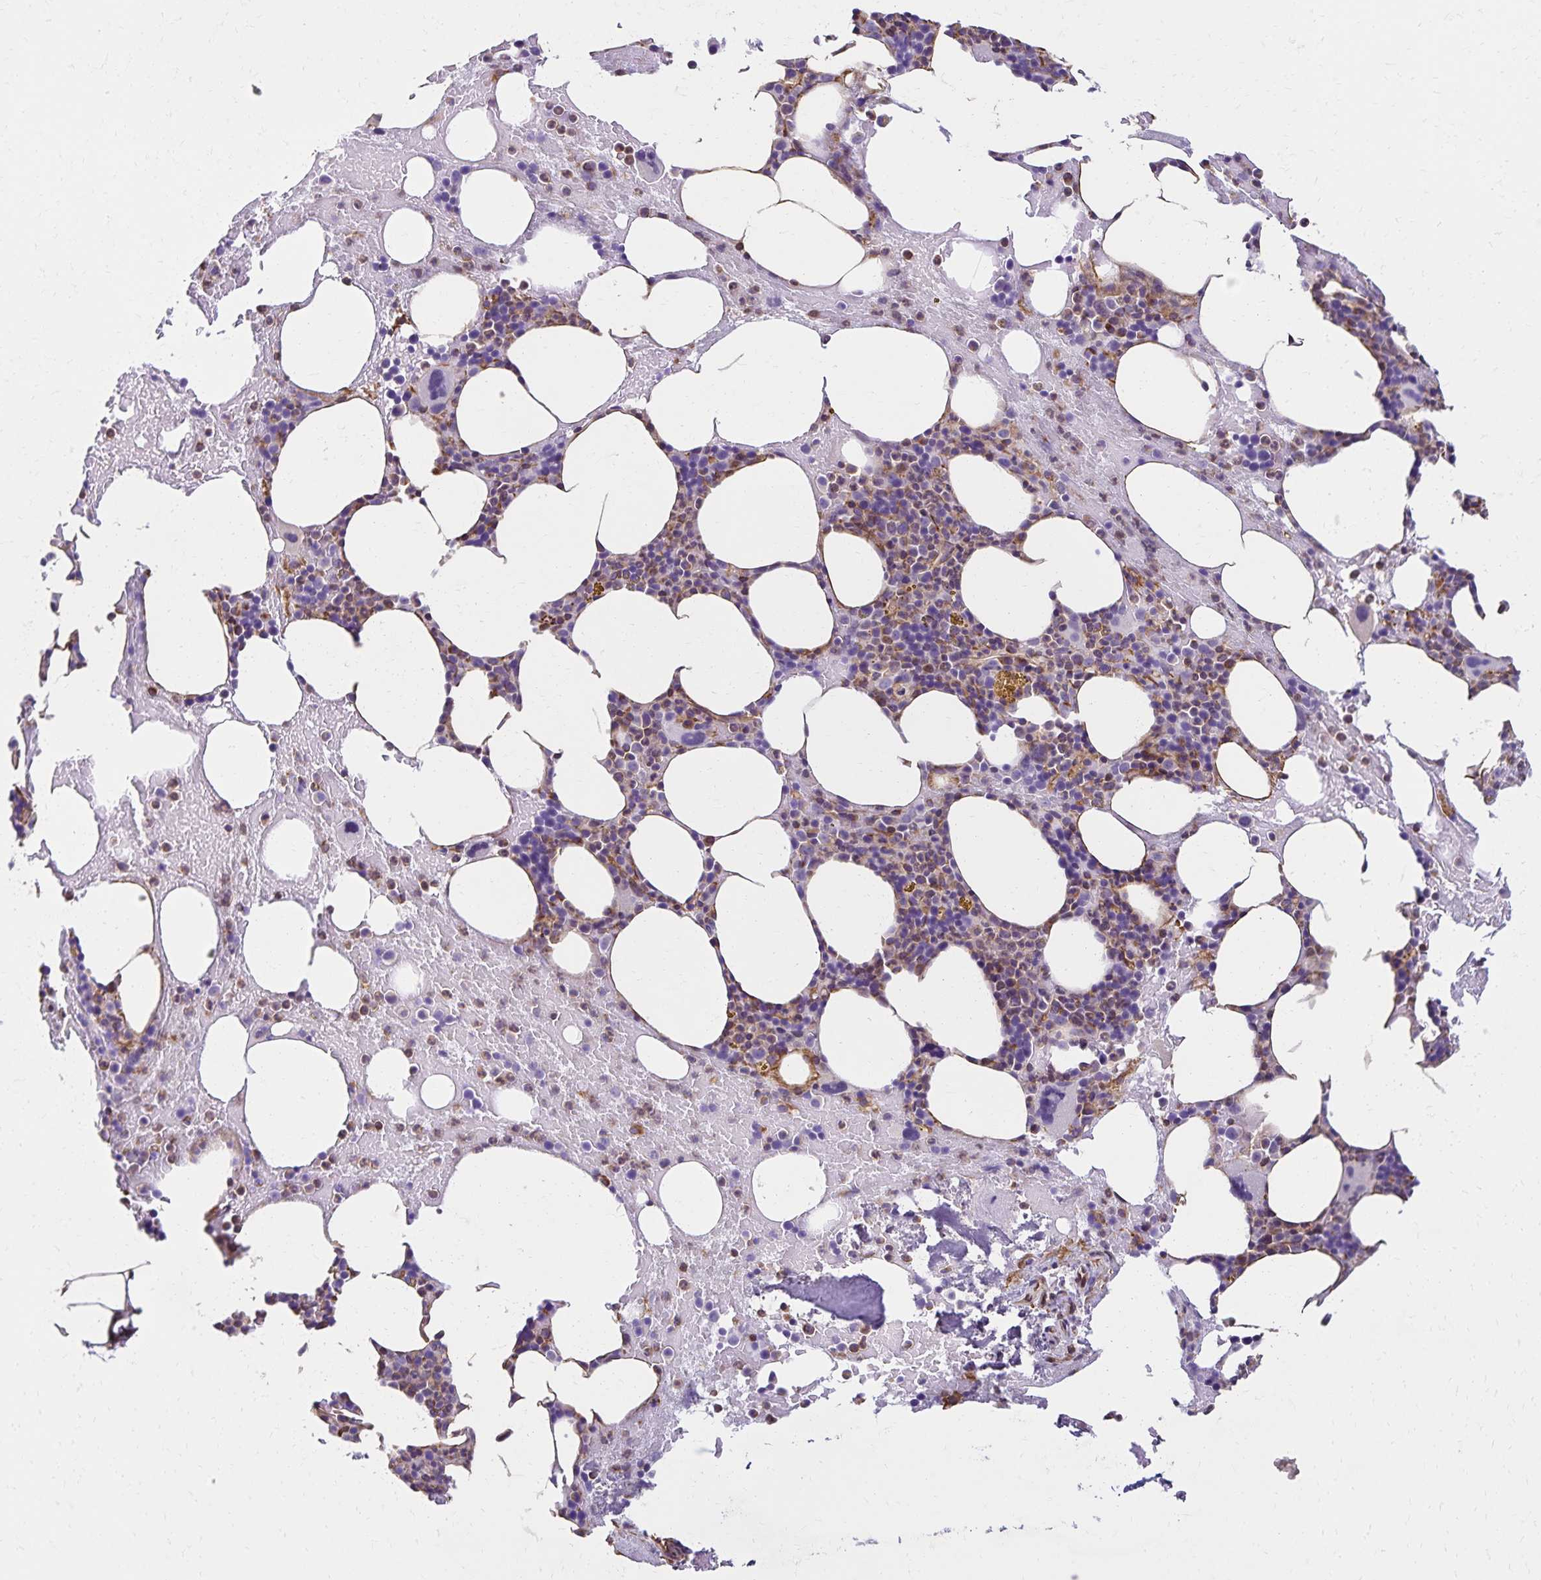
{"staining": {"intensity": "weak", "quantity": "25%-75%", "location": "cytoplasmic/membranous"}, "tissue": "bone marrow", "cell_type": "Hematopoietic cells", "image_type": "normal", "snomed": [{"axis": "morphology", "description": "Normal tissue, NOS"}, {"axis": "topography", "description": "Bone marrow"}], "caption": "IHC of normal bone marrow displays low levels of weak cytoplasmic/membranous positivity in about 25%-75% of hematopoietic cells.", "gene": "TRPV6", "patient": {"sex": "female", "age": 62}}